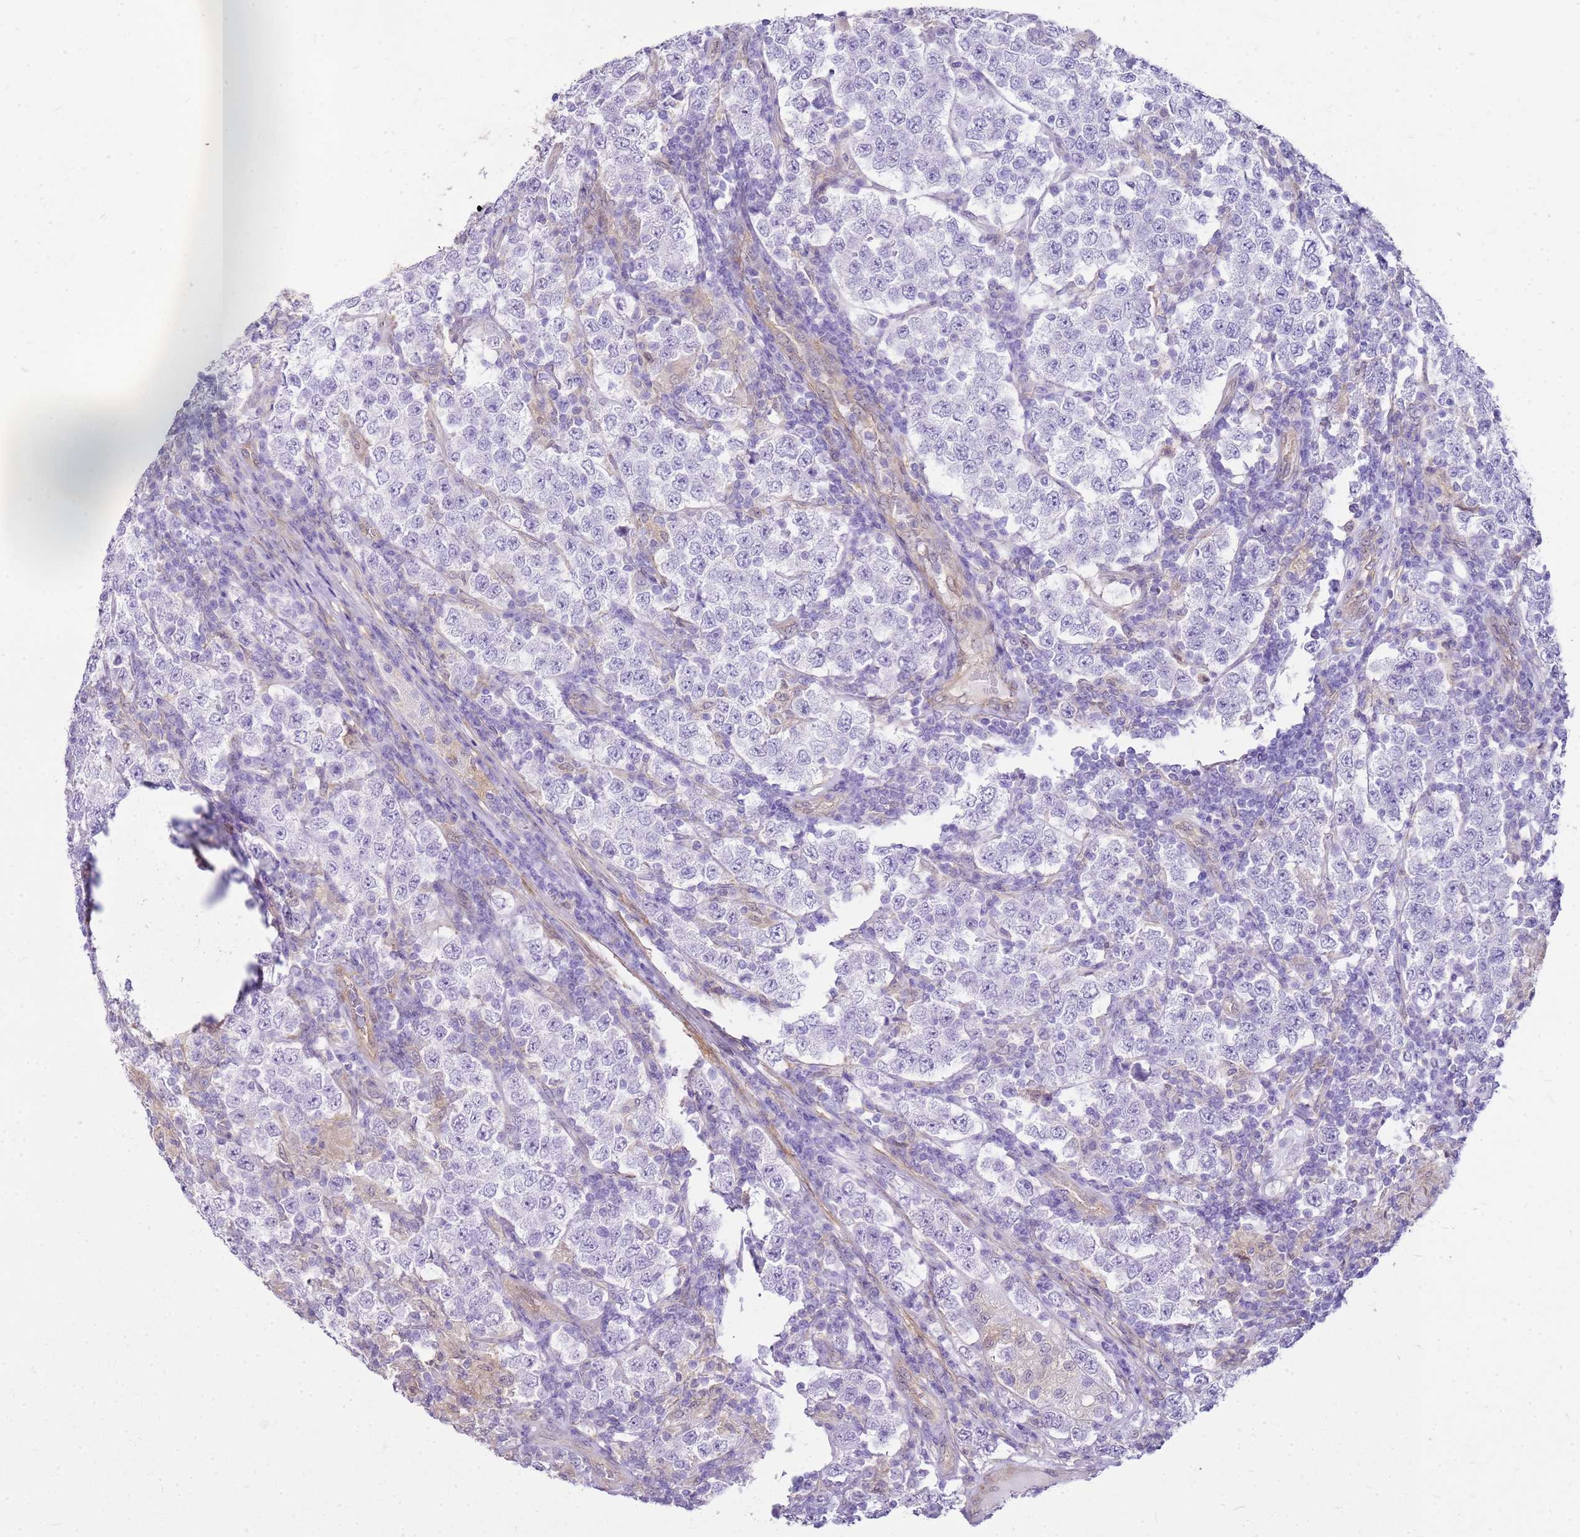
{"staining": {"intensity": "negative", "quantity": "none", "location": "none"}, "tissue": "testis cancer", "cell_type": "Tumor cells", "image_type": "cancer", "snomed": [{"axis": "morphology", "description": "Normal tissue, NOS"}, {"axis": "morphology", "description": "Urothelial carcinoma, High grade"}, {"axis": "morphology", "description": "Seminoma, NOS"}, {"axis": "morphology", "description": "Carcinoma, Embryonal, NOS"}, {"axis": "topography", "description": "Urinary bladder"}, {"axis": "topography", "description": "Testis"}], "caption": "The IHC histopathology image has no significant positivity in tumor cells of embryonal carcinoma (testis) tissue.", "gene": "HSPB1", "patient": {"sex": "male", "age": 41}}